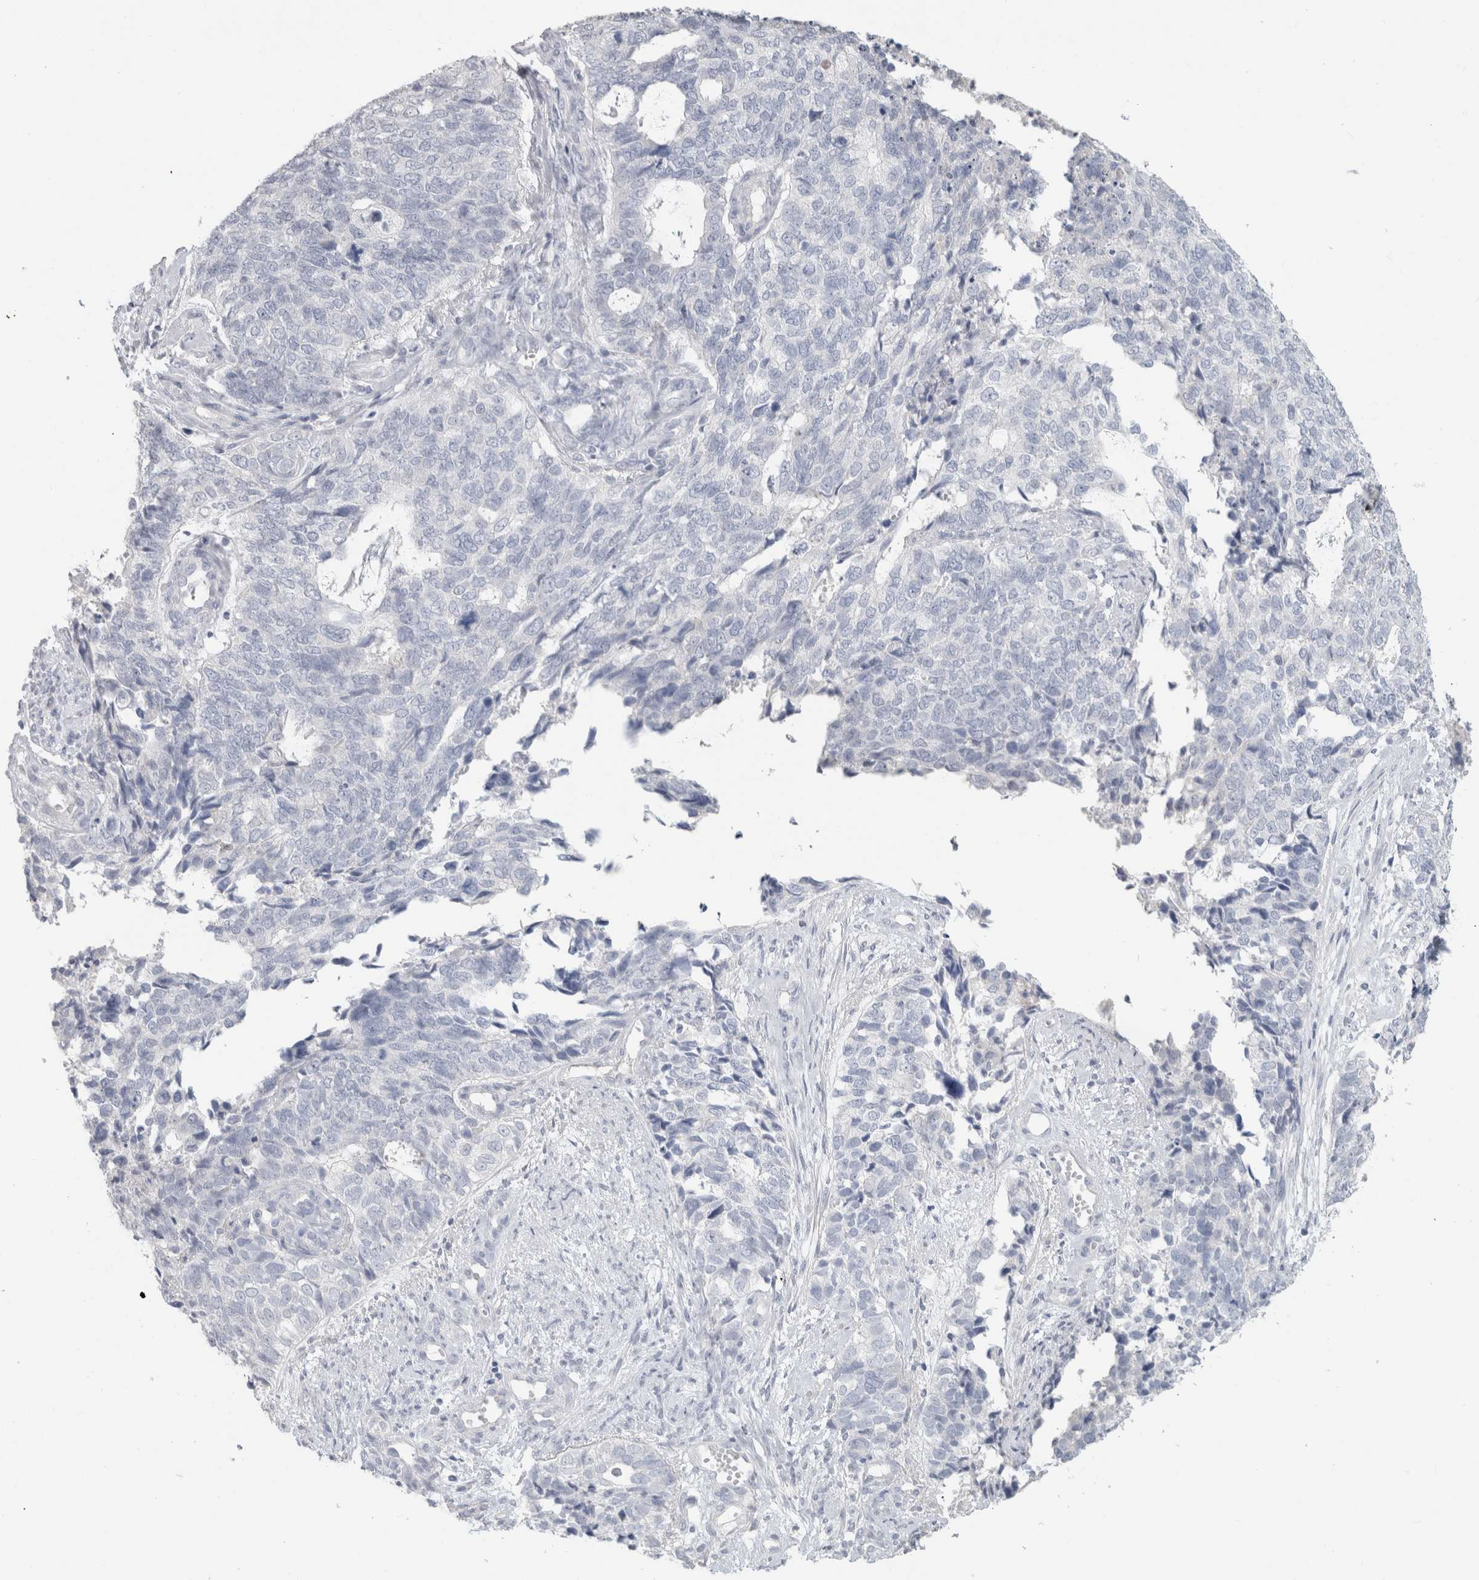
{"staining": {"intensity": "negative", "quantity": "none", "location": "none"}, "tissue": "cervical cancer", "cell_type": "Tumor cells", "image_type": "cancer", "snomed": [{"axis": "morphology", "description": "Squamous cell carcinoma, NOS"}, {"axis": "topography", "description": "Cervix"}], "caption": "Tumor cells show no significant expression in cervical cancer (squamous cell carcinoma).", "gene": "SLC6A1", "patient": {"sex": "female", "age": 63}}